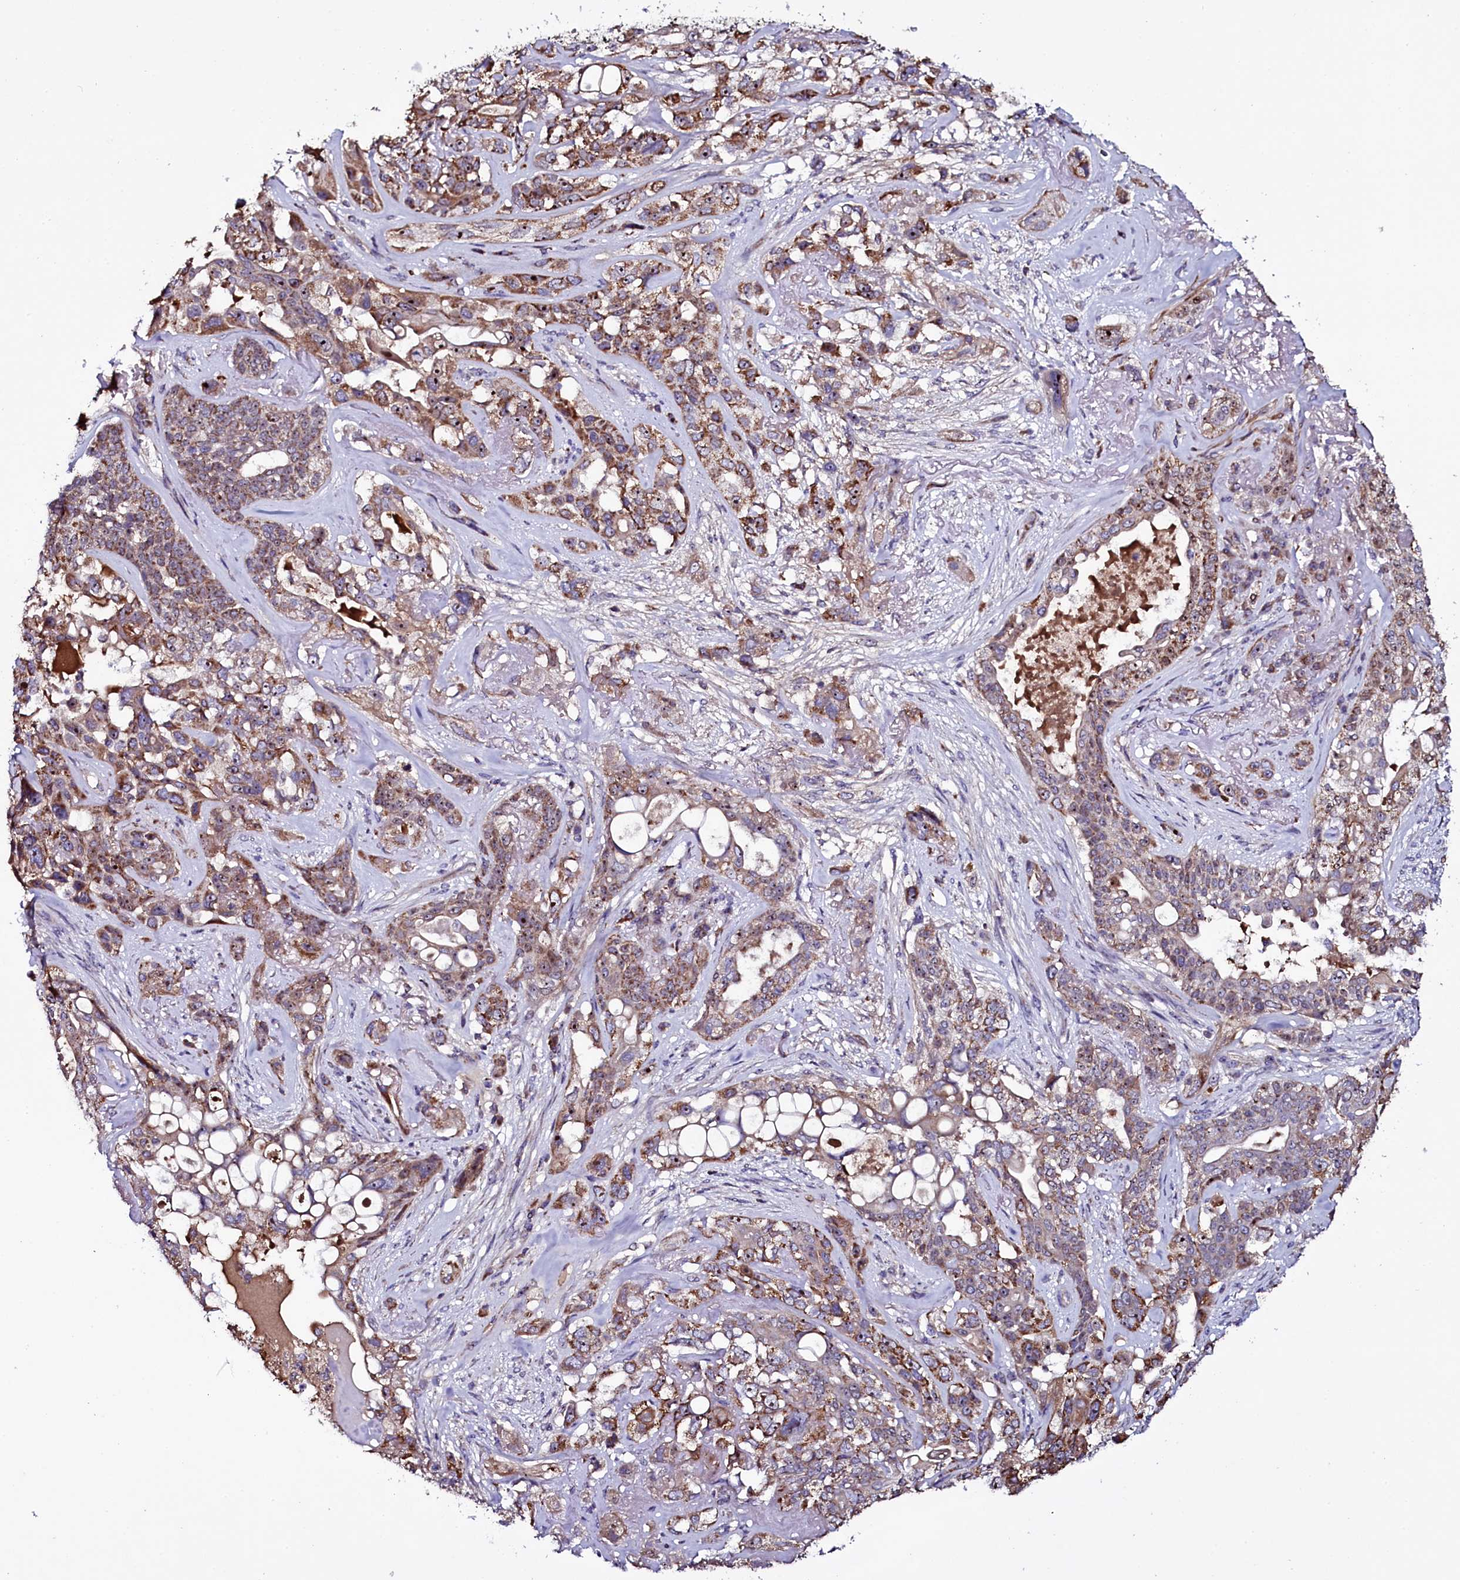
{"staining": {"intensity": "moderate", "quantity": ">75%", "location": "cytoplasmic/membranous,nuclear"}, "tissue": "lung cancer", "cell_type": "Tumor cells", "image_type": "cancer", "snomed": [{"axis": "morphology", "description": "Squamous cell carcinoma, NOS"}, {"axis": "topography", "description": "Lung"}], "caption": "Lung squamous cell carcinoma stained with a brown dye reveals moderate cytoplasmic/membranous and nuclear positive expression in approximately >75% of tumor cells.", "gene": "NAA80", "patient": {"sex": "female", "age": 70}}